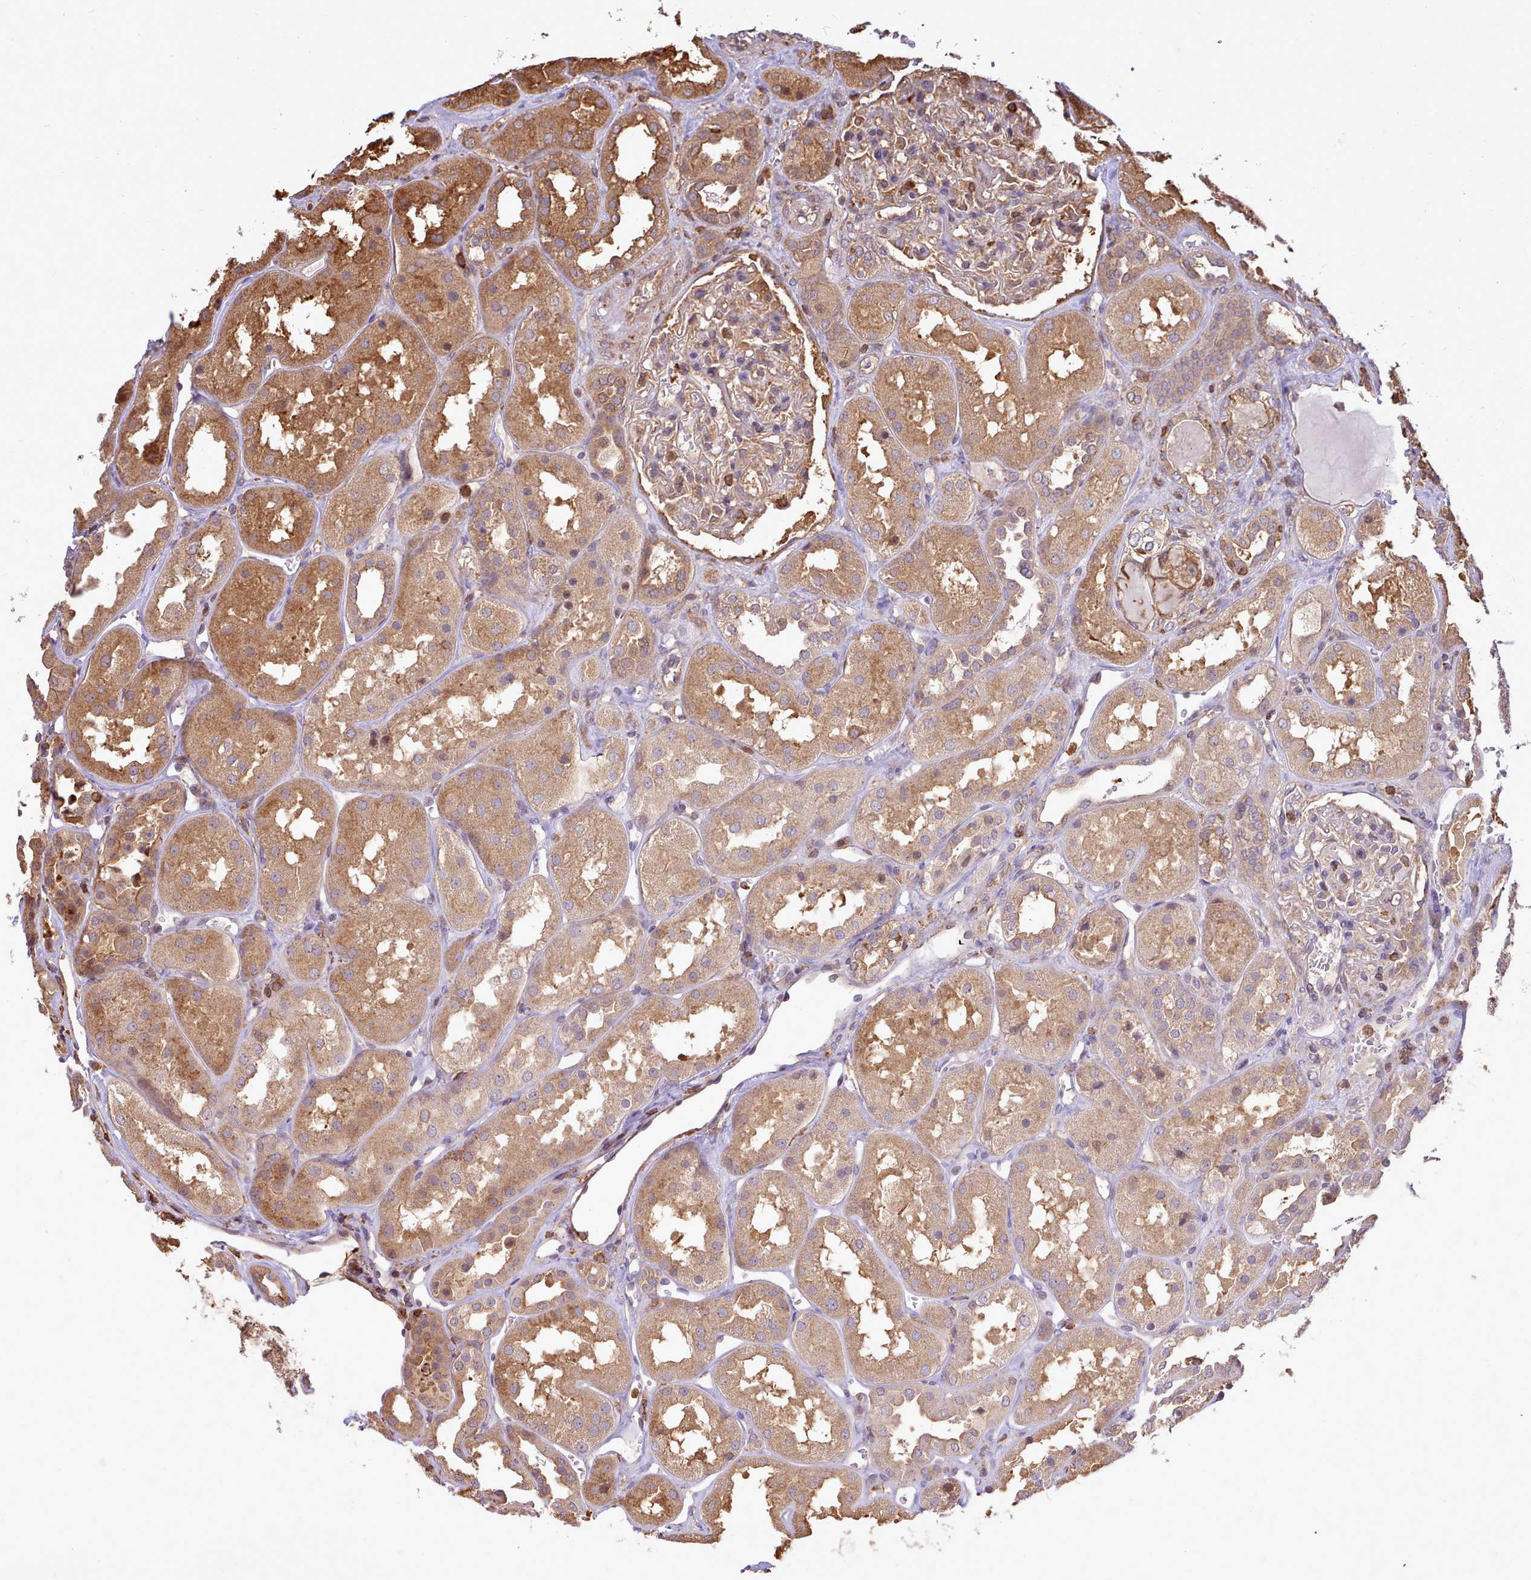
{"staining": {"intensity": "moderate", "quantity": "25%-75%", "location": "cytoplasmic/membranous"}, "tissue": "kidney", "cell_type": "Cells in glomeruli", "image_type": "normal", "snomed": [{"axis": "morphology", "description": "Normal tissue, NOS"}, {"axis": "topography", "description": "Kidney"}], "caption": "Immunohistochemistry (IHC) histopathology image of normal kidney: kidney stained using immunohistochemistry shows medium levels of moderate protein expression localized specifically in the cytoplasmic/membranous of cells in glomeruli, appearing as a cytoplasmic/membranous brown color.", "gene": "CAPZA1", "patient": {"sex": "male", "age": 70}}